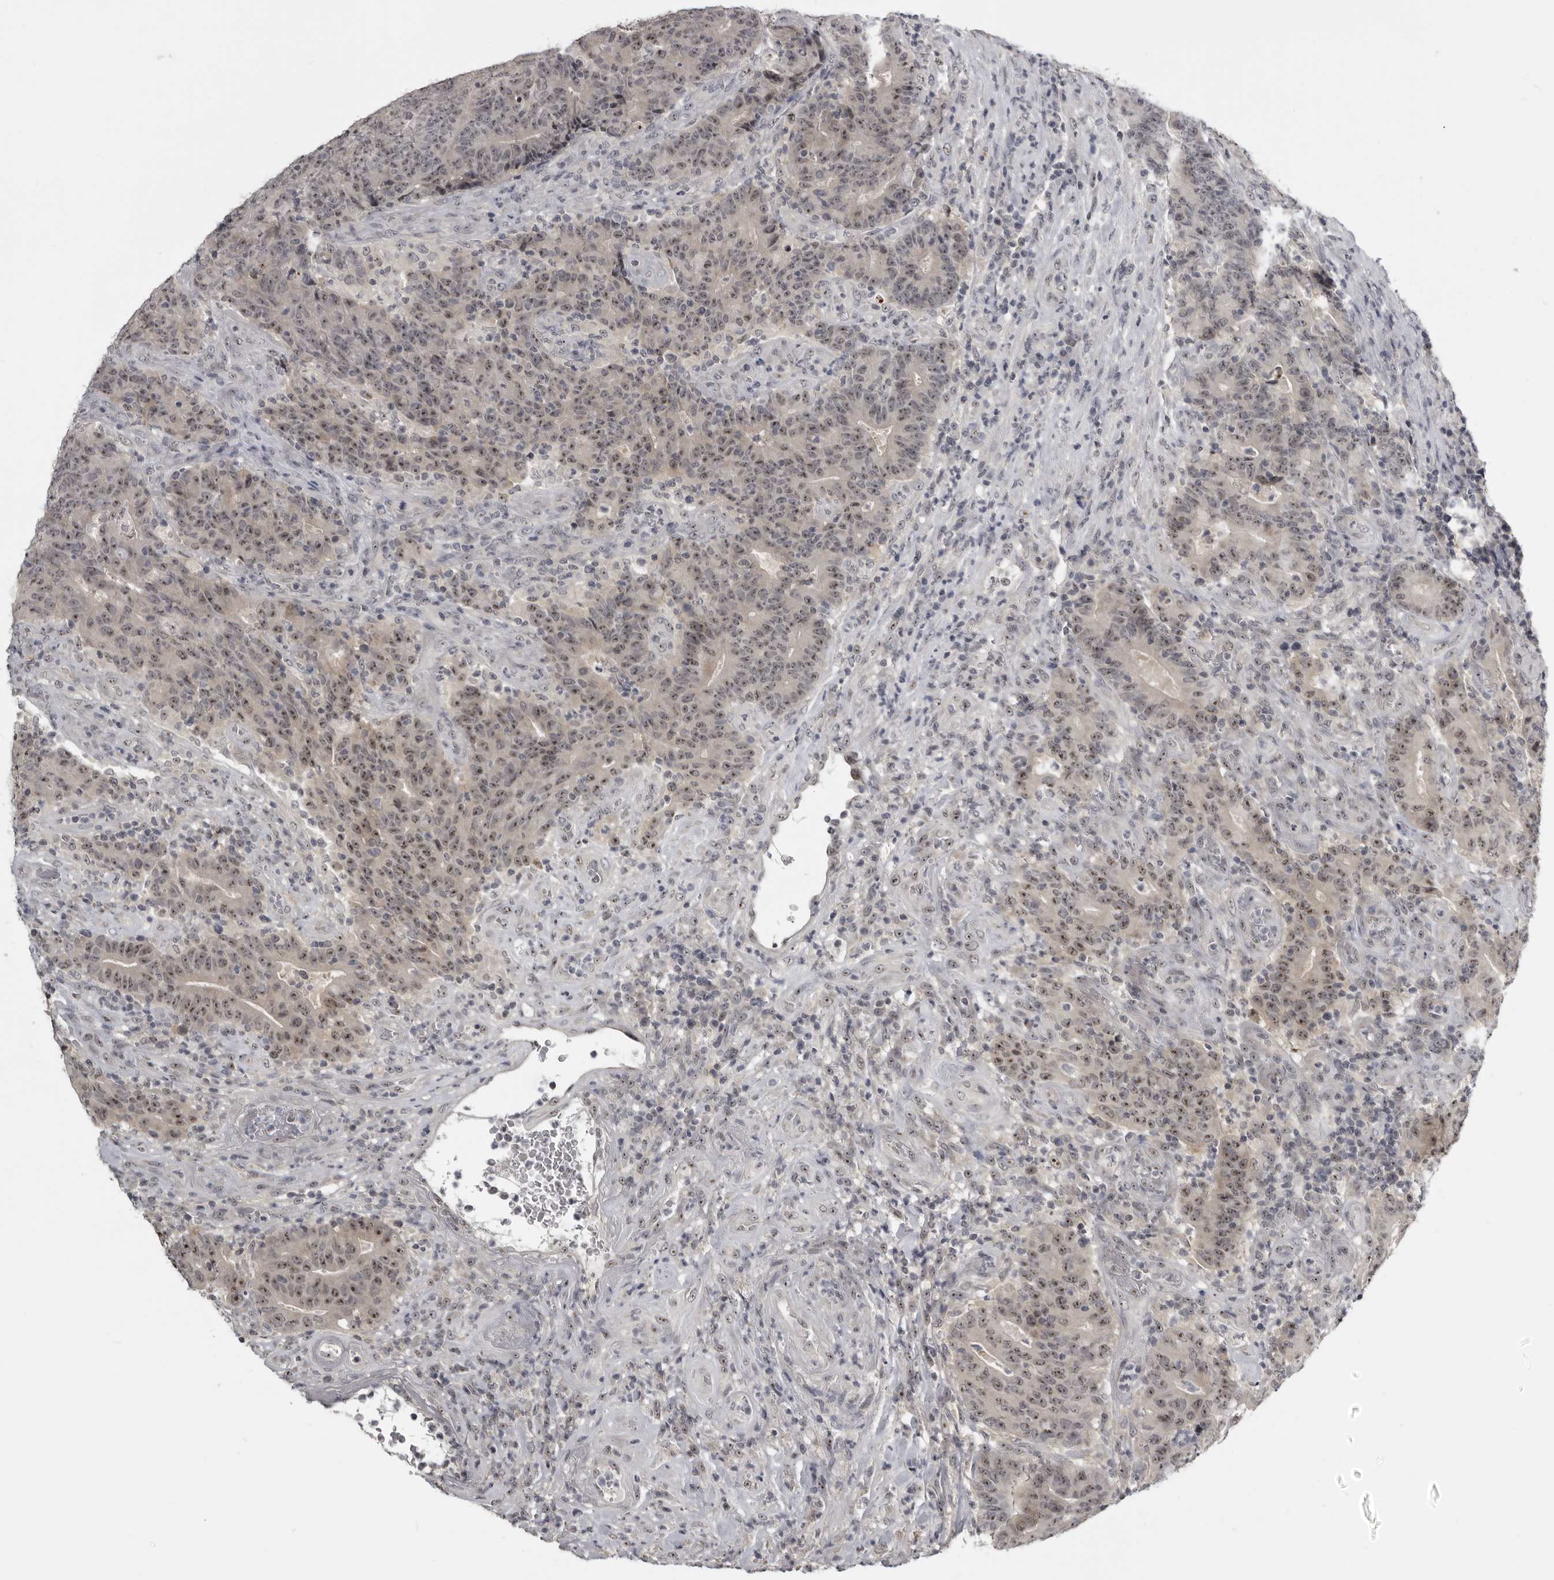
{"staining": {"intensity": "weak", "quantity": ">75%", "location": "nuclear"}, "tissue": "colorectal cancer", "cell_type": "Tumor cells", "image_type": "cancer", "snomed": [{"axis": "morphology", "description": "Normal tissue, NOS"}, {"axis": "morphology", "description": "Adenocarcinoma, NOS"}, {"axis": "topography", "description": "Colon"}], "caption": "High-power microscopy captured an immunohistochemistry (IHC) image of colorectal adenocarcinoma, revealing weak nuclear staining in about >75% of tumor cells. (DAB = brown stain, brightfield microscopy at high magnification).", "gene": "MRTO4", "patient": {"sex": "female", "age": 75}}